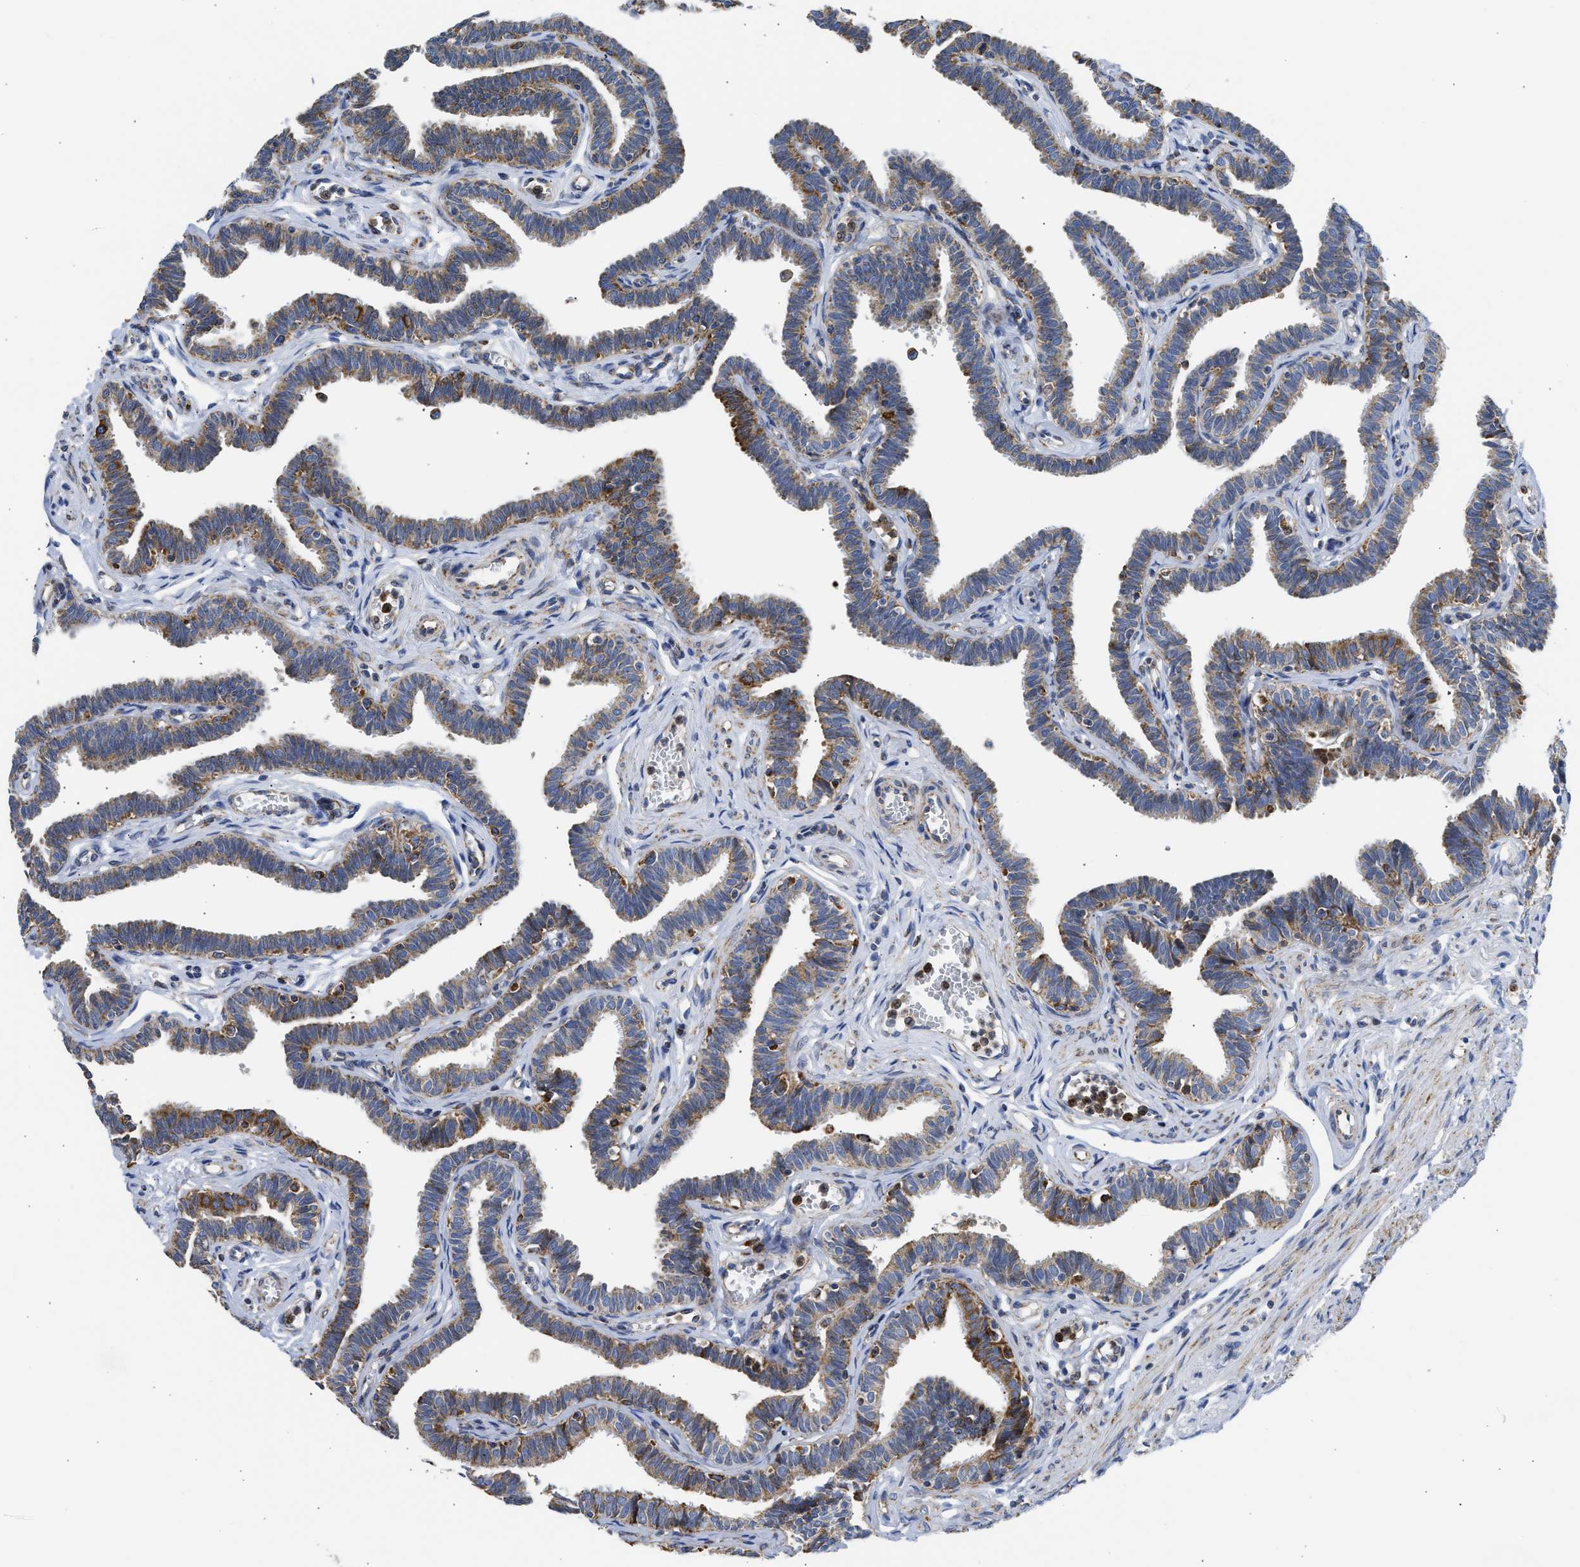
{"staining": {"intensity": "moderate", "quantity": ">75%", "location": "cytoplasmic/membranous"}, "tissue": "fallopian tube", "cell_type": "Glandular cells", "image_type": "normal", "snomed": [{"axis": "morphology", "description": "Normal tissue, NOS"}, {"axis": "topography", "description": "Fallopian tube"}, {"axis": "topography", "description": "Ovary"}], "caption": "Fallopian tube stained for a protein shows moderate cytoplasmic/membranous positivity in glandular cells. Immunohistochemistry (ihc) stains the protein in brown and the nuclei are stained blue.", "gene": "CYCS", "patient": {"sex": "female", "age": 23}}